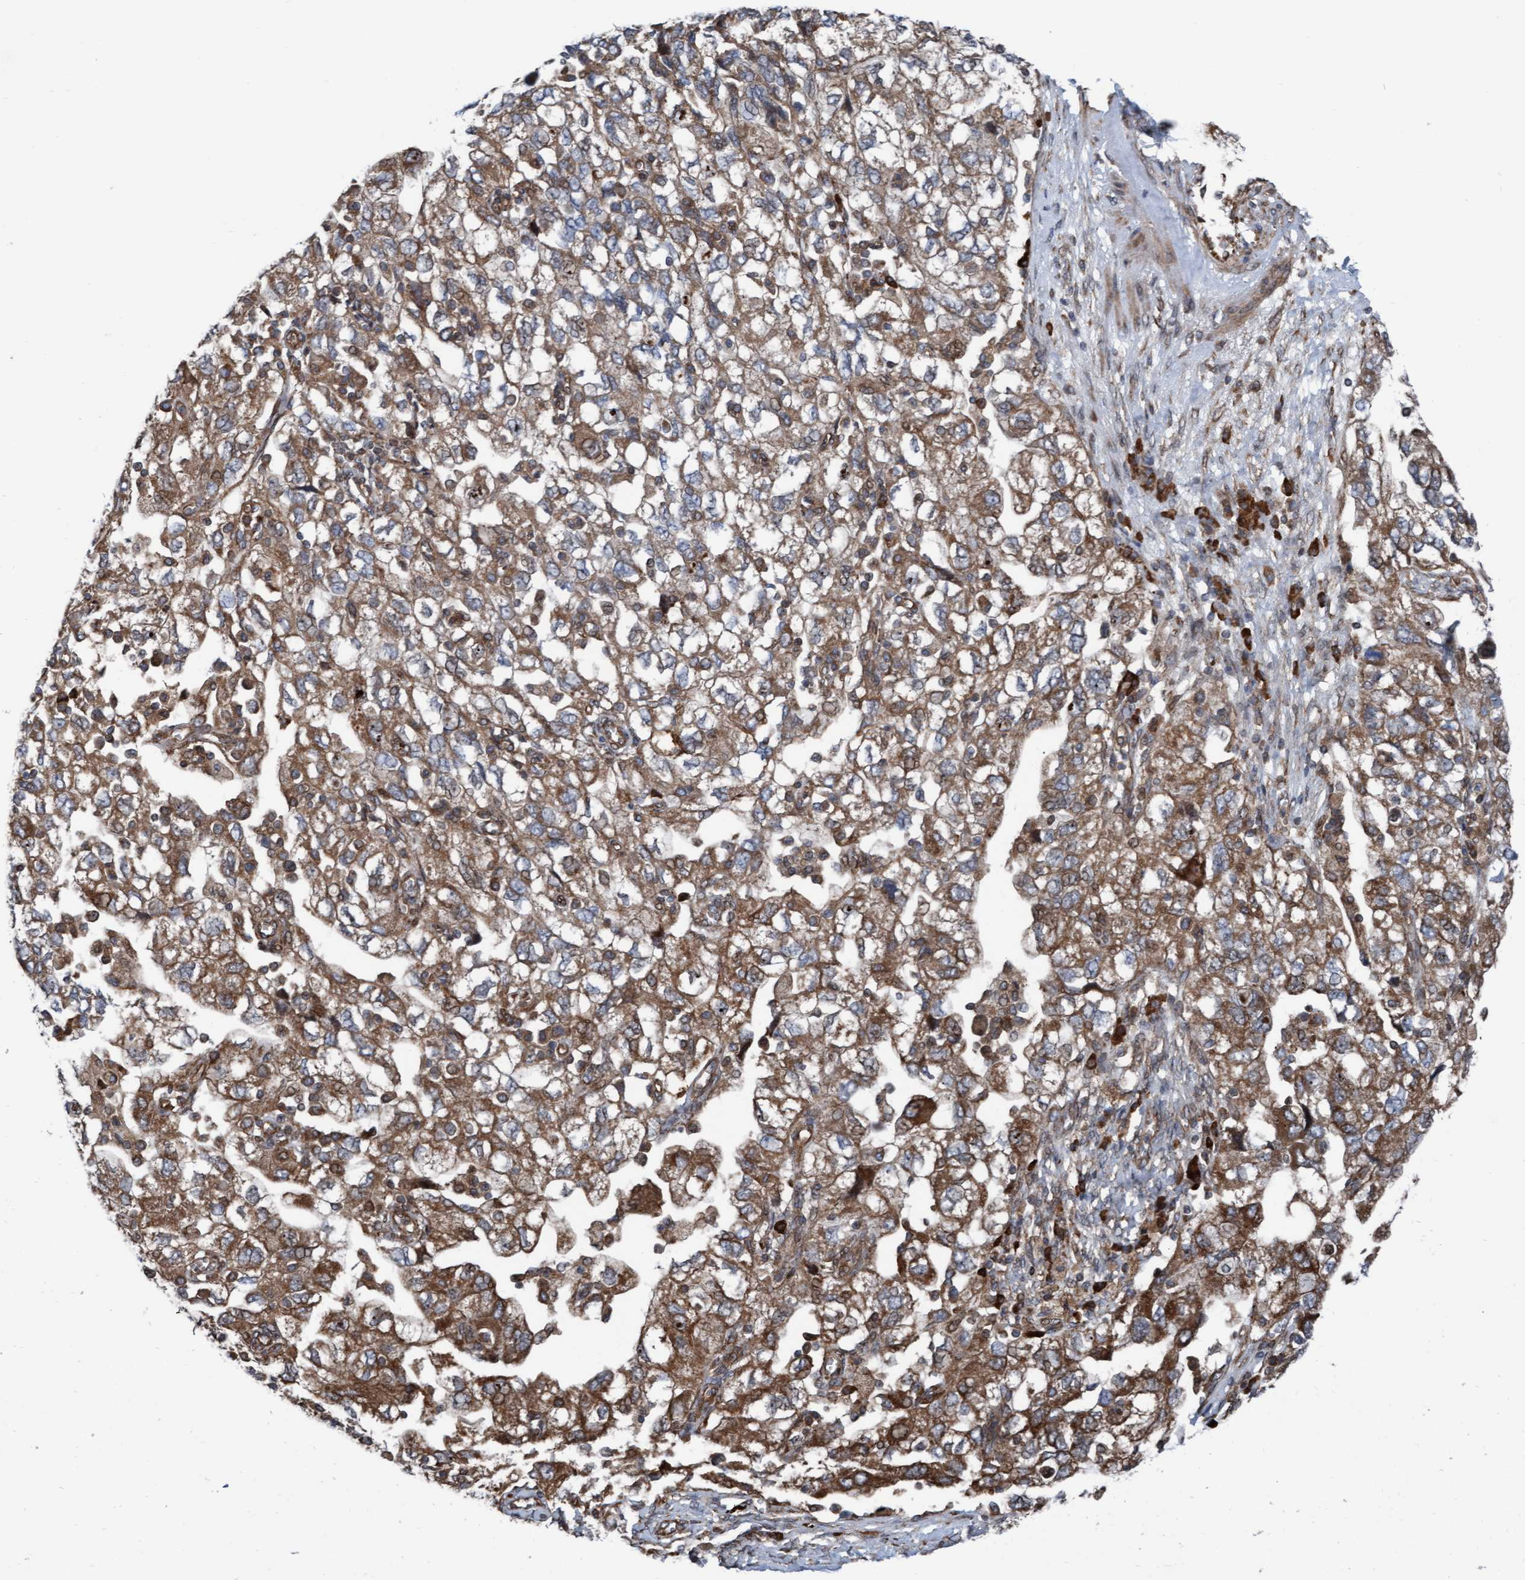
{"staining": {"intensity": "moderate", "quantity": ">75%", "location": "cytoplasmic/membranous"}, "tissue": "ovarian cancer", "cell_type": "Tumor cells", "image_type": "cancer", "snomed": [{"axis": "morphology", "description": "Carcinoma, NOS"}, {"axis": "morphology", "description": "Cystadenocarcinoma, serous, NOS"}, {"axis": "topography", "description": "Ovary"}], "caption": "A brown stain labels moderate cytoplasmic/membranous positivity of a protein in human ovarian cancer (serous cystadenocarcinoma) tumor cells.", "gene": "RAP1GAP2", "patient": {"sex": "female", "age": 69}}